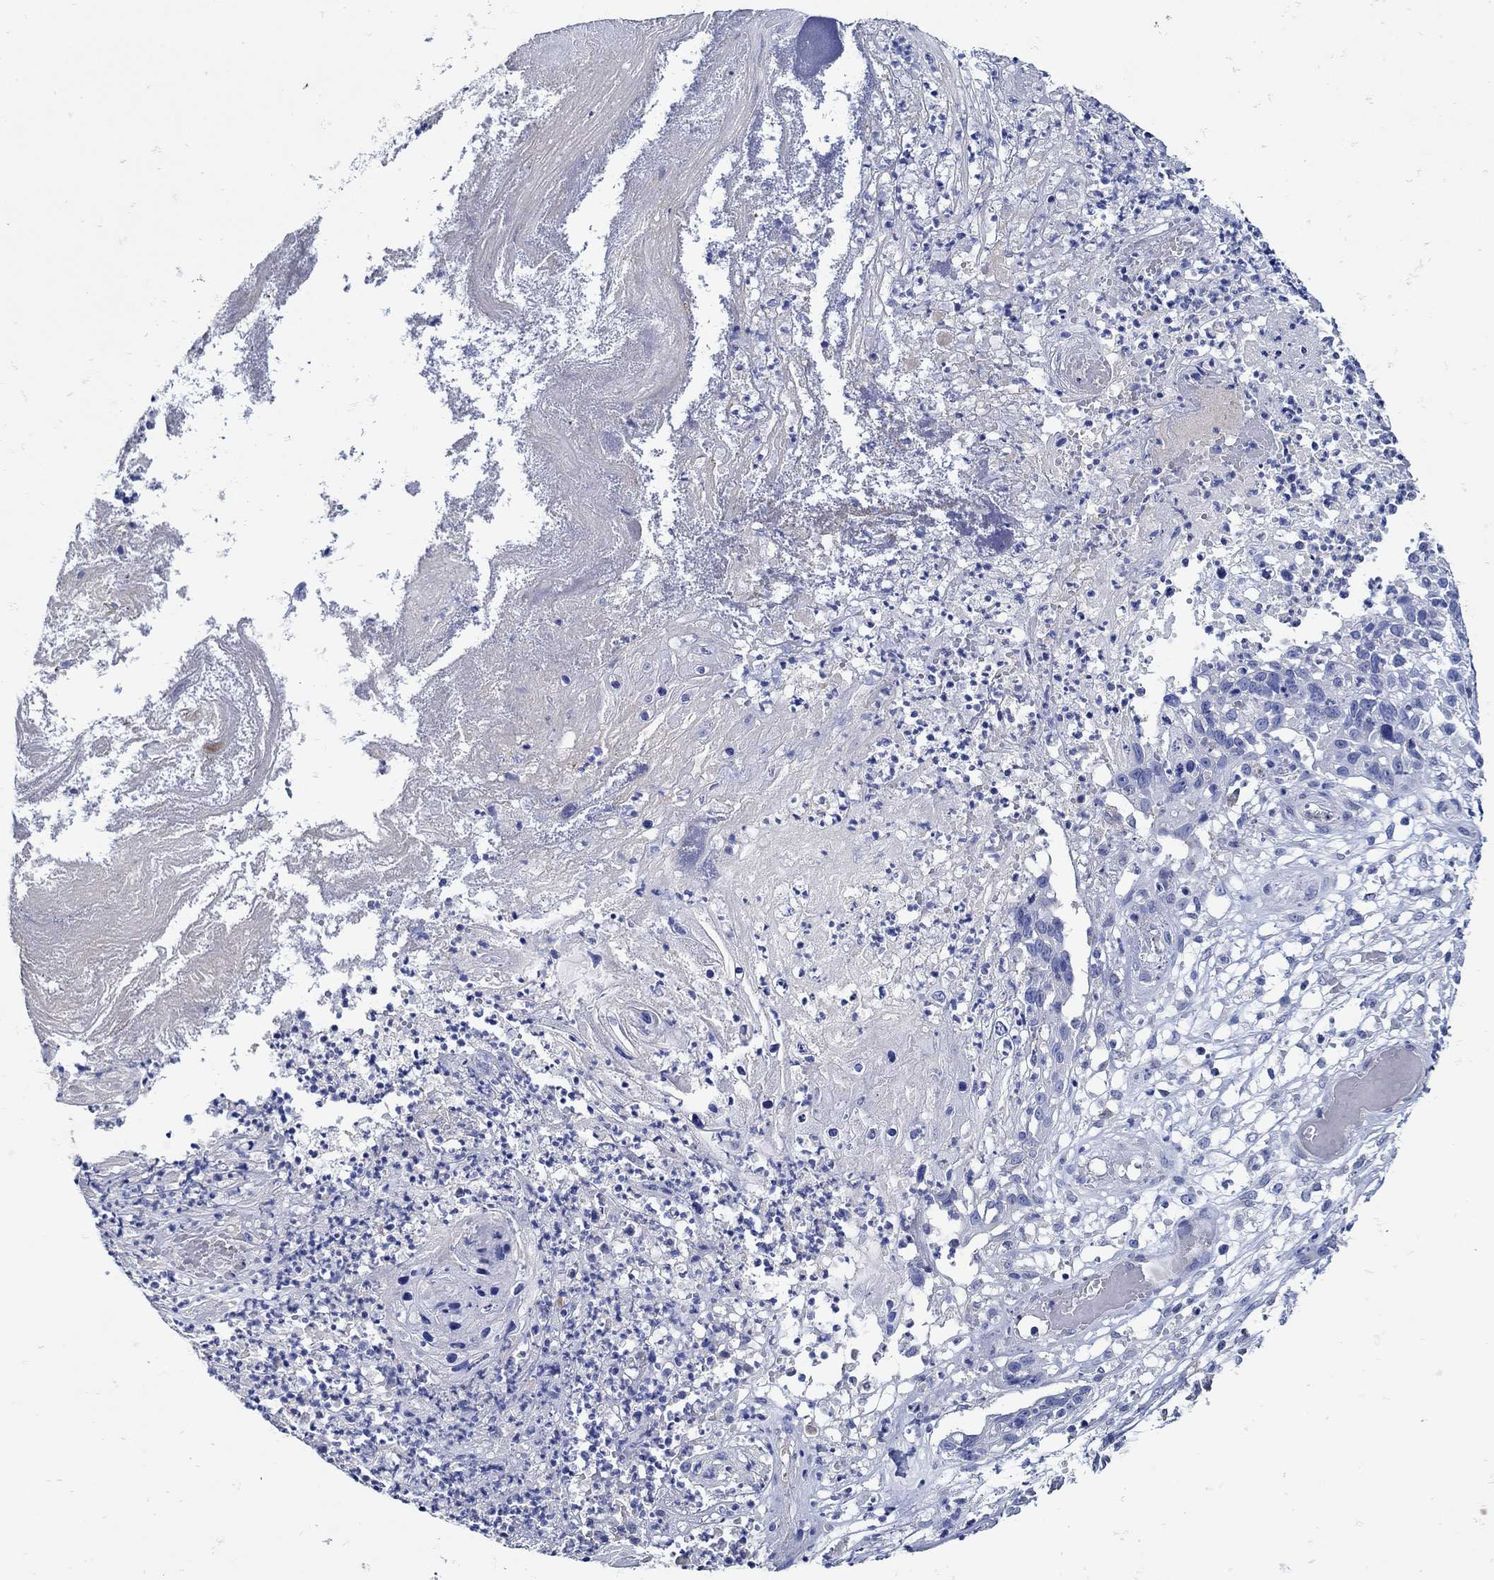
{"staining": {"intensity": "negative", "quantity": "none", "location": "none"}, "tissue": "skin cancer", "cell_type": "Tumor cells", "image_type": "cancer", "snomed": [{"axis": "morphology", "description": "Squamous cell carcinoma, NOS"}, {"axis": "topography", "description": "Skin"}], "caption": "Human skin squamous cell carcinoma stained for a protein using immunohistochemistry (IHC) shows no expression in tumor cells.", "gene": "NOS1", "patient": {"sex": "male", "age": 92}}